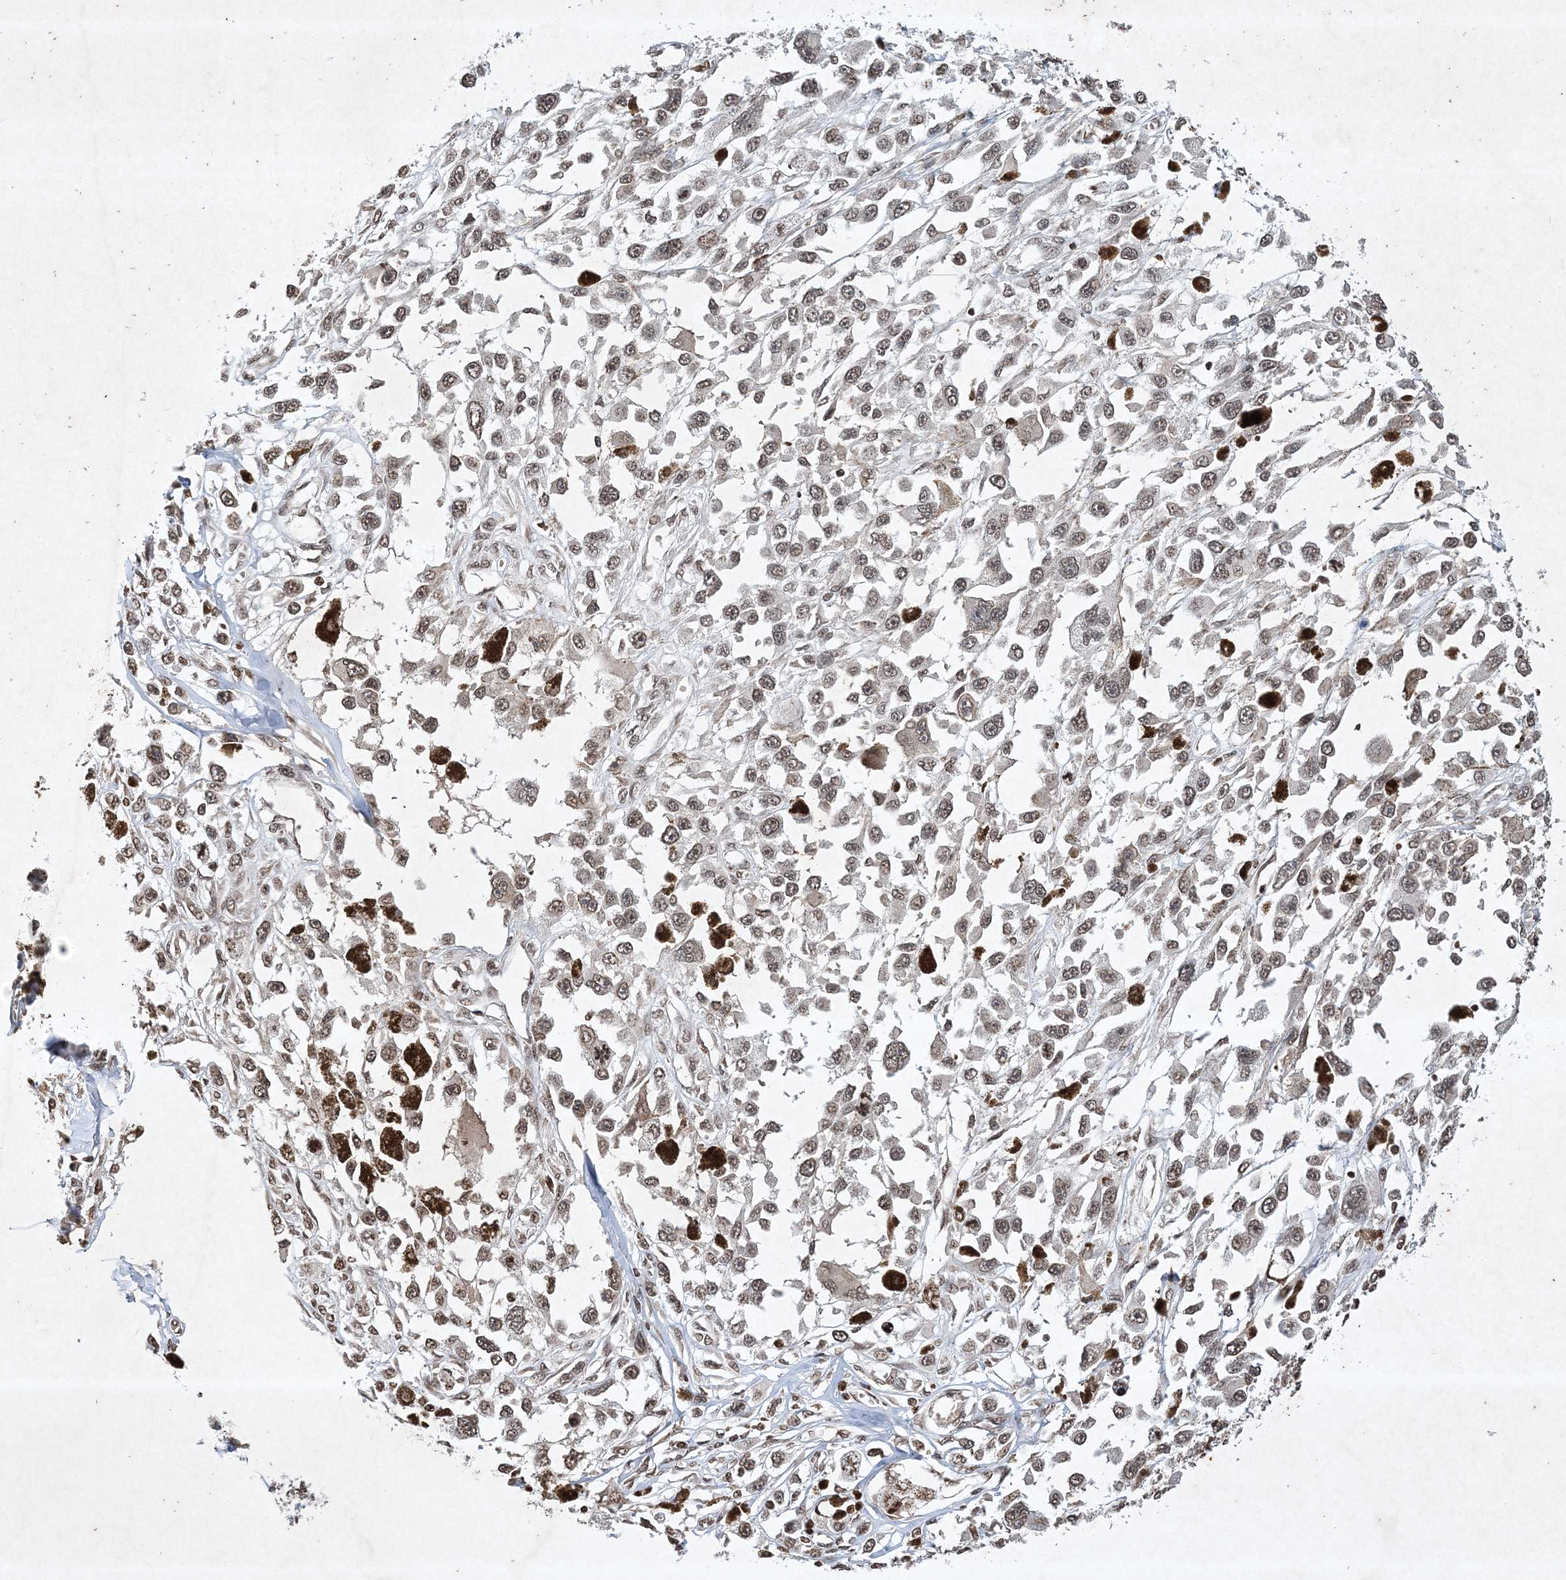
{"staining": {"intensity": "weak", "quantity": ">75%", "location": "nuclear"}, "tissue": "melanoma", "cell_type": "Tumor cells", "image_type": "cancer", "snomed": [{"axis": "morphology", "description": "Malignant melanoma, Metastatic site"}, {"axis": "topography", "description": "Lymph node"}], "caption": "IHC photomicrograph of neoplastic tissue: malignant melanoma (metastatic site) stained using immunohistochemistry shows low levels of weak protein expression localized specifically in the nuclear of tumor cells, appearing as a nuclear brown color.", "gene": "NEDD9", "patient": {"sex": "male", "age": 59}}